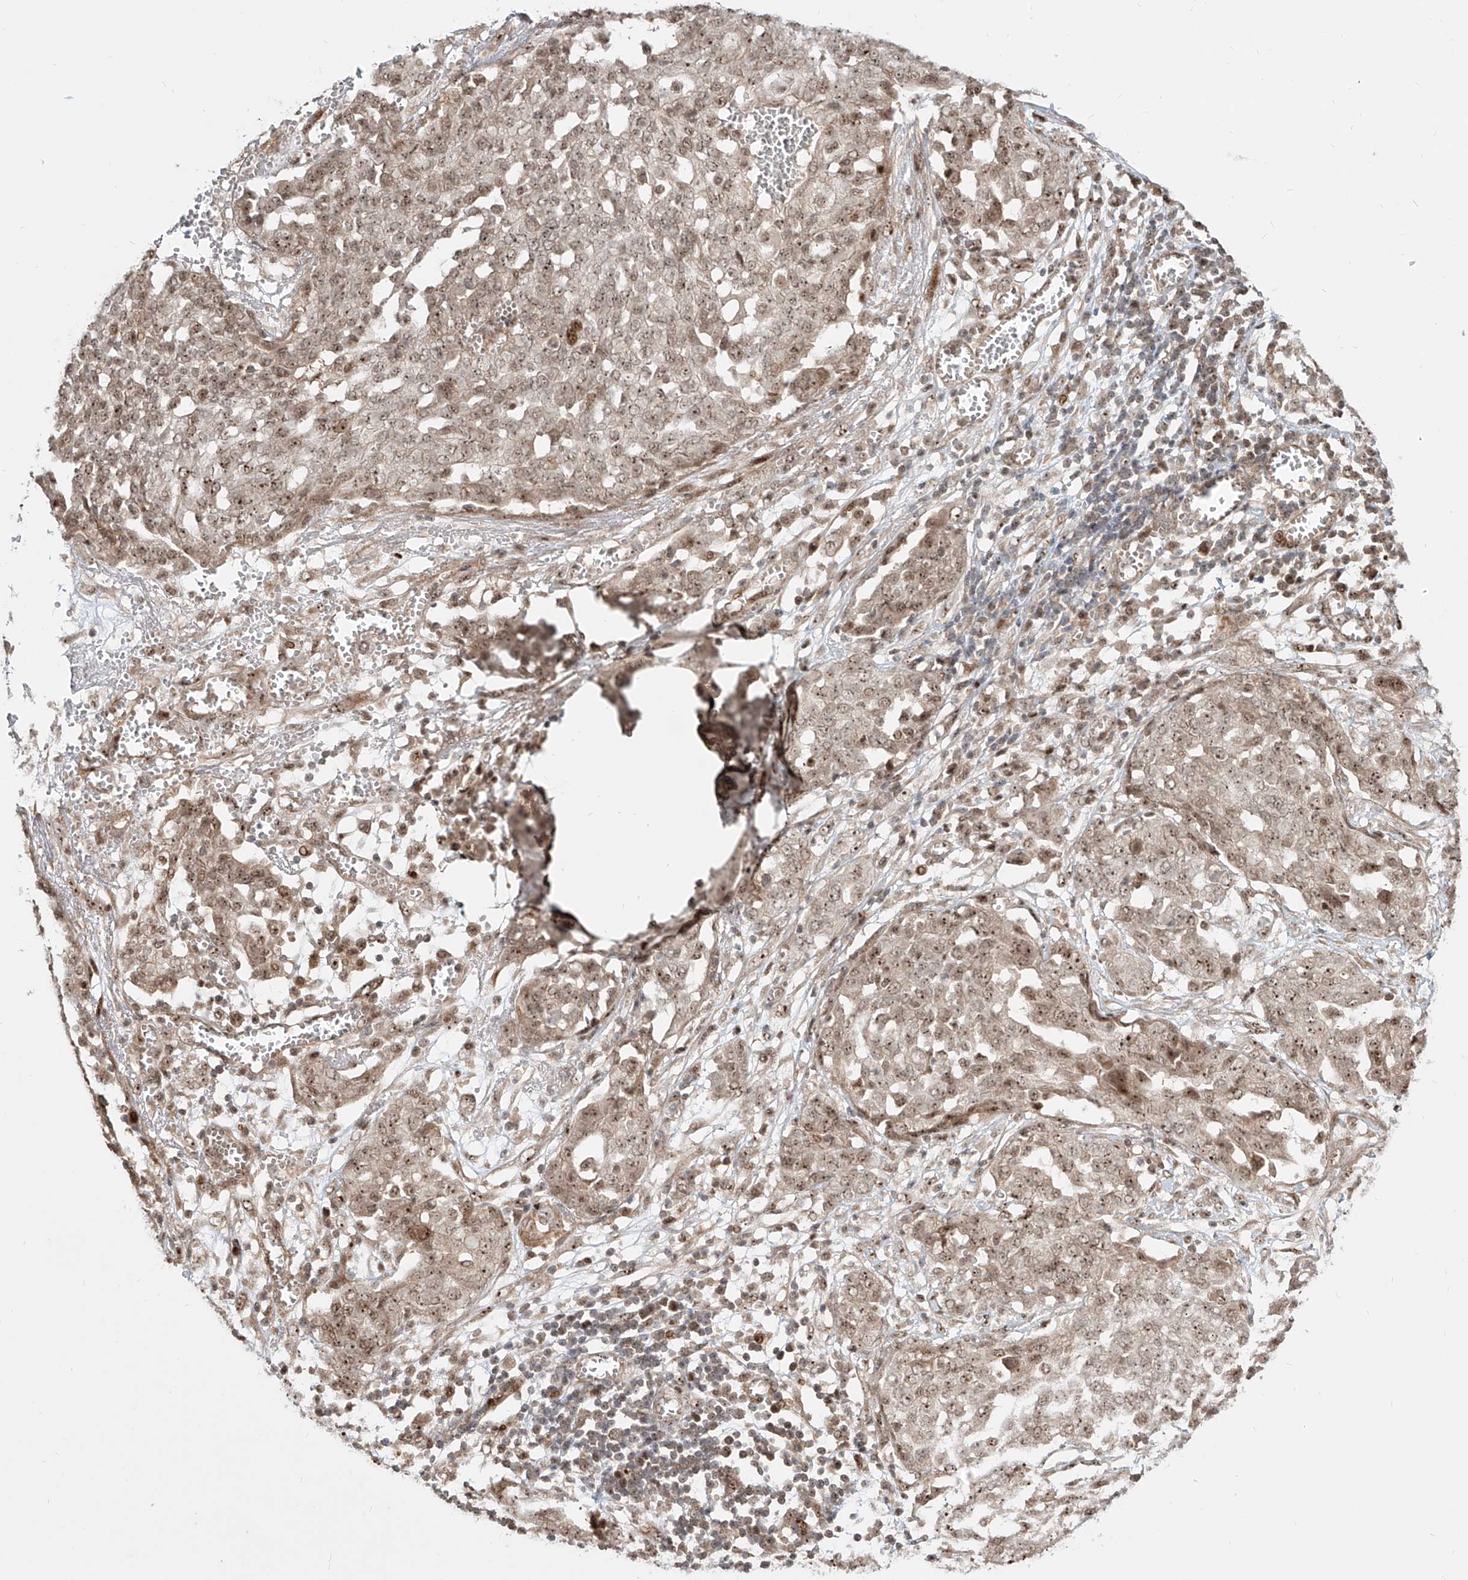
{"staining": {"intensity": "moderate", "quantity": ">75%", "location": "nuclear"}, "tissue": "ovarian cancer", "cell_type": "Tumor cells", "image_type": "cancer", "snomed": [{"axis": "morphology", "description": "Cystadenocarcinoma, serous, NOS"}, {"axis": "topography", "description": "Soft tissue"}, {"axis": "topography", "description": "Ovary"}], "caption": "IHC (DAB) staining of ovarian serous cystadenocarcinoma shows moderate nuclear protein expression in approximately >75% of tumor cells. (brown staining indicates protein expression, while blue staining denotes nuclei).", "gene": "ZNF710", "patient": {"sex": "female", "age": 57}}